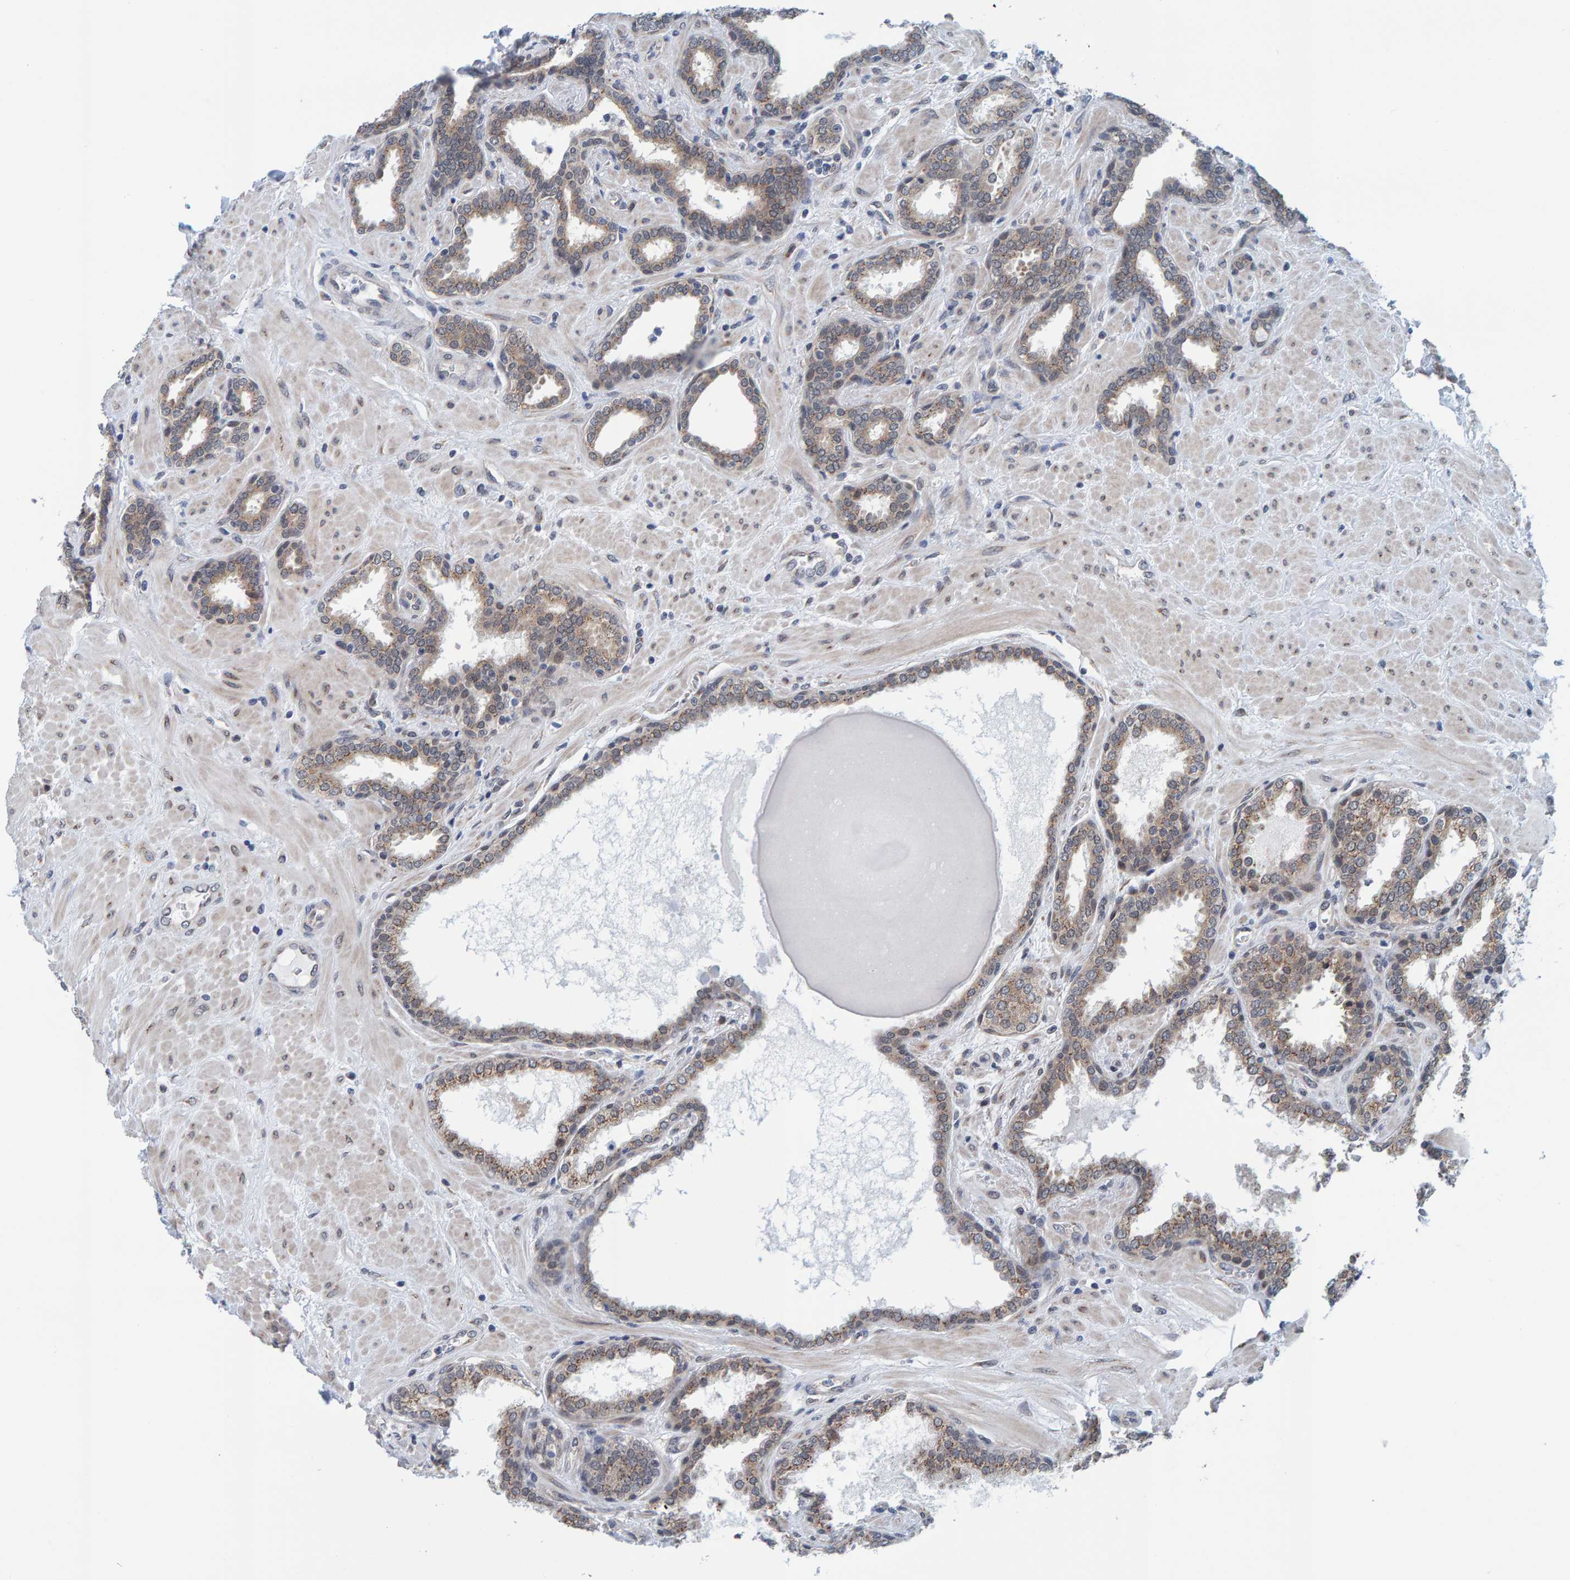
{"staining": {"intensity": "weak", "quantity": ">75%", "location": "cytoplasmic/membranous"}, "tissue": "prostate", "cell_type": "Glandular cells", "image_type": "normal", "snomed": [{"axis": "morphology", "description": "Normal tissue, NOS"}, {"axis": "topography", "description": "Prostate"}], "caption": "Protein expression analysis of unremarkable prostate reveals weak cytoplasmic/membranous positivity in approximately >75% of glandular cells. (DAB IHC with brightfield microscopy, high magnification).", "gene": "SCRN2", "patient": {"sex": "male", "age": 51}}